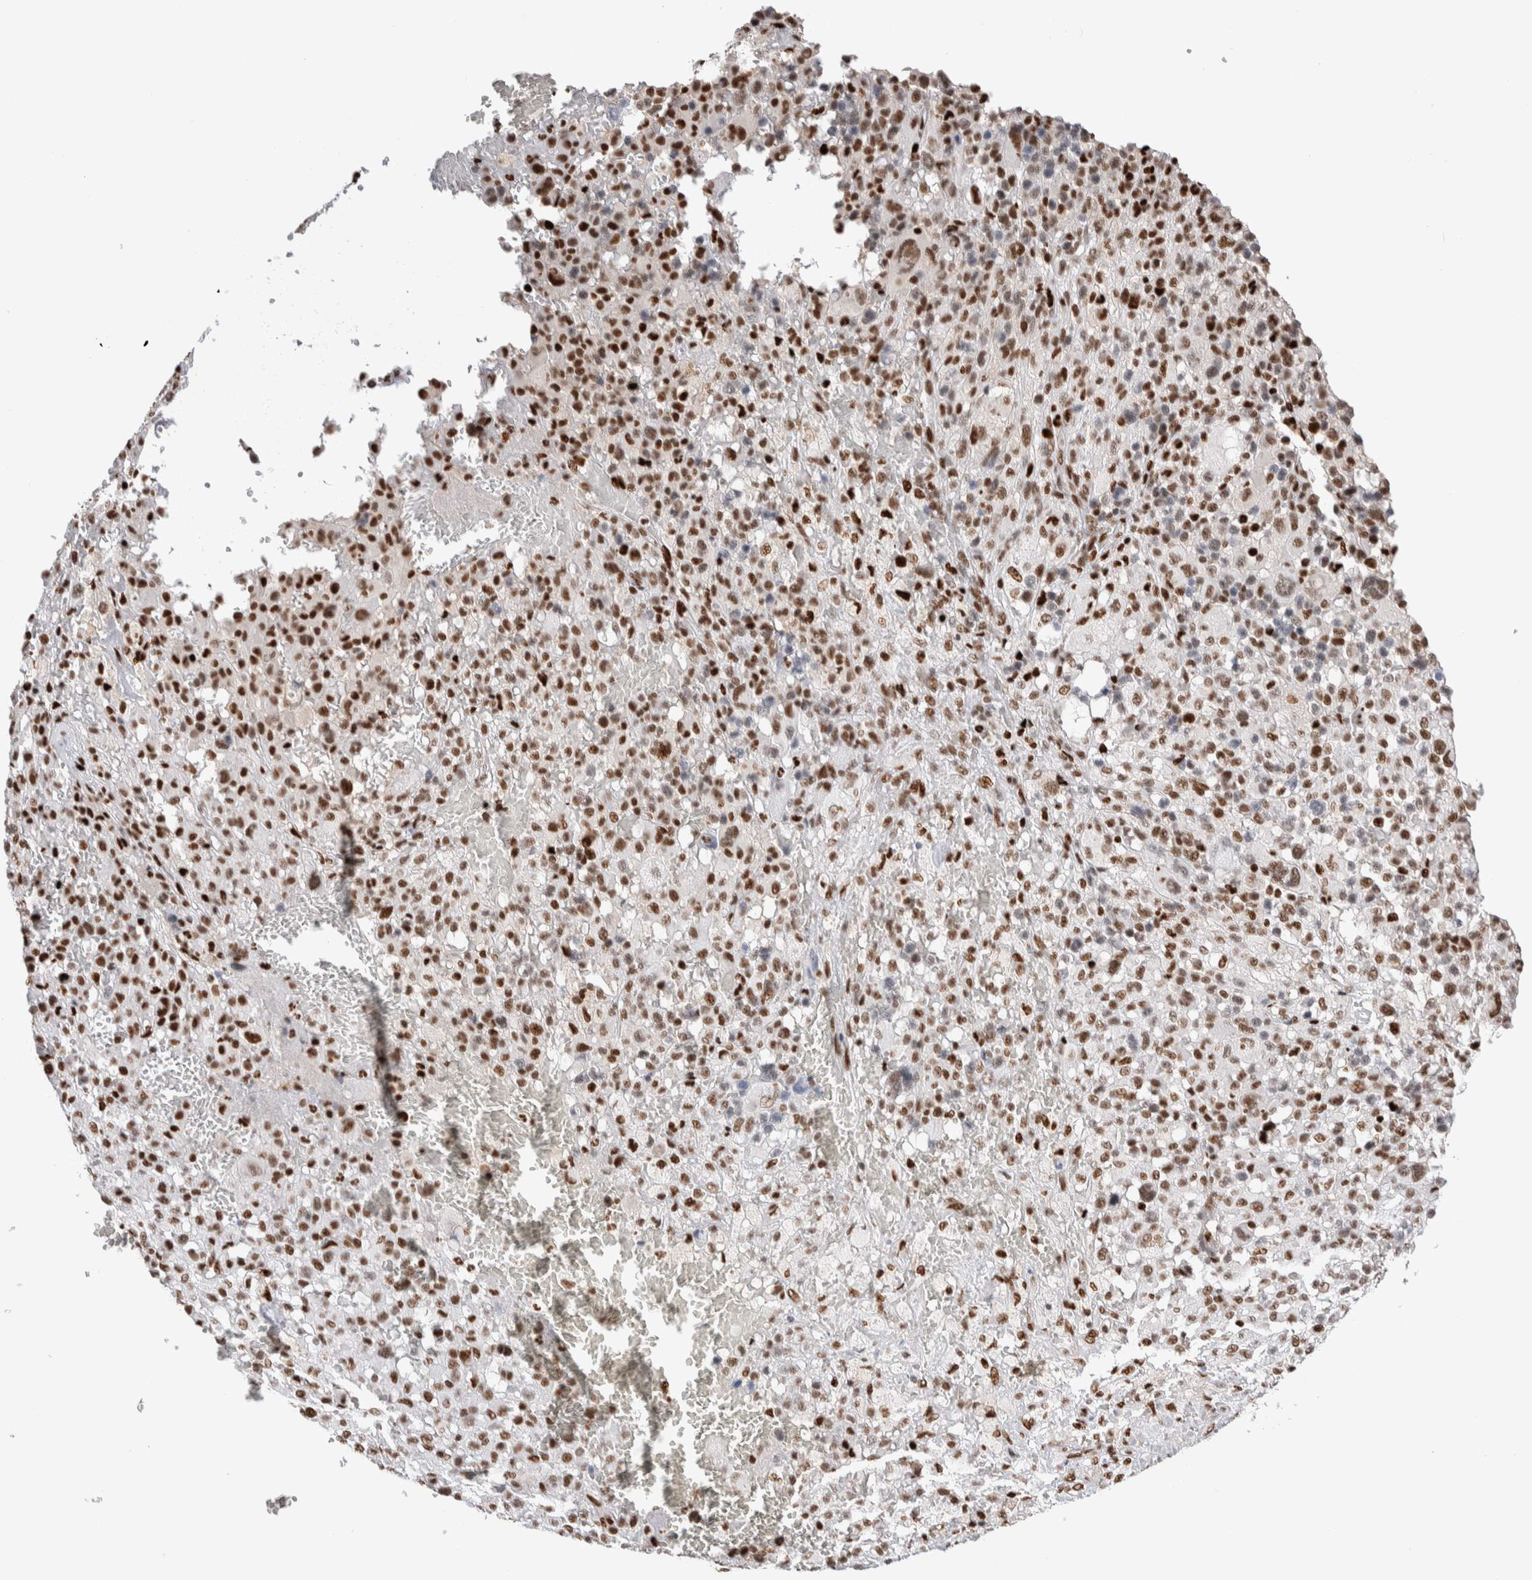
{"staining": {"intensity": "strong", "quantity": ">75%", "location": "nuclear"}, "tissue": "melanoma", "cell_type": "Tumor cells", "image_type": "cancer", "snomed": [{"axis": "morphology", "description": "Malignant melanoma, Metastatic site"}, {"axis": "topography", "description": "Skin"}], "caption": "This histopathology image shows immunohistochemistry staining of melanoma, with high strong nuclear positivity in approximately >75% of tumor cells.", "gene": "RNASEK-C17orf49", "patient": {"sex": "female", "age": 74}}